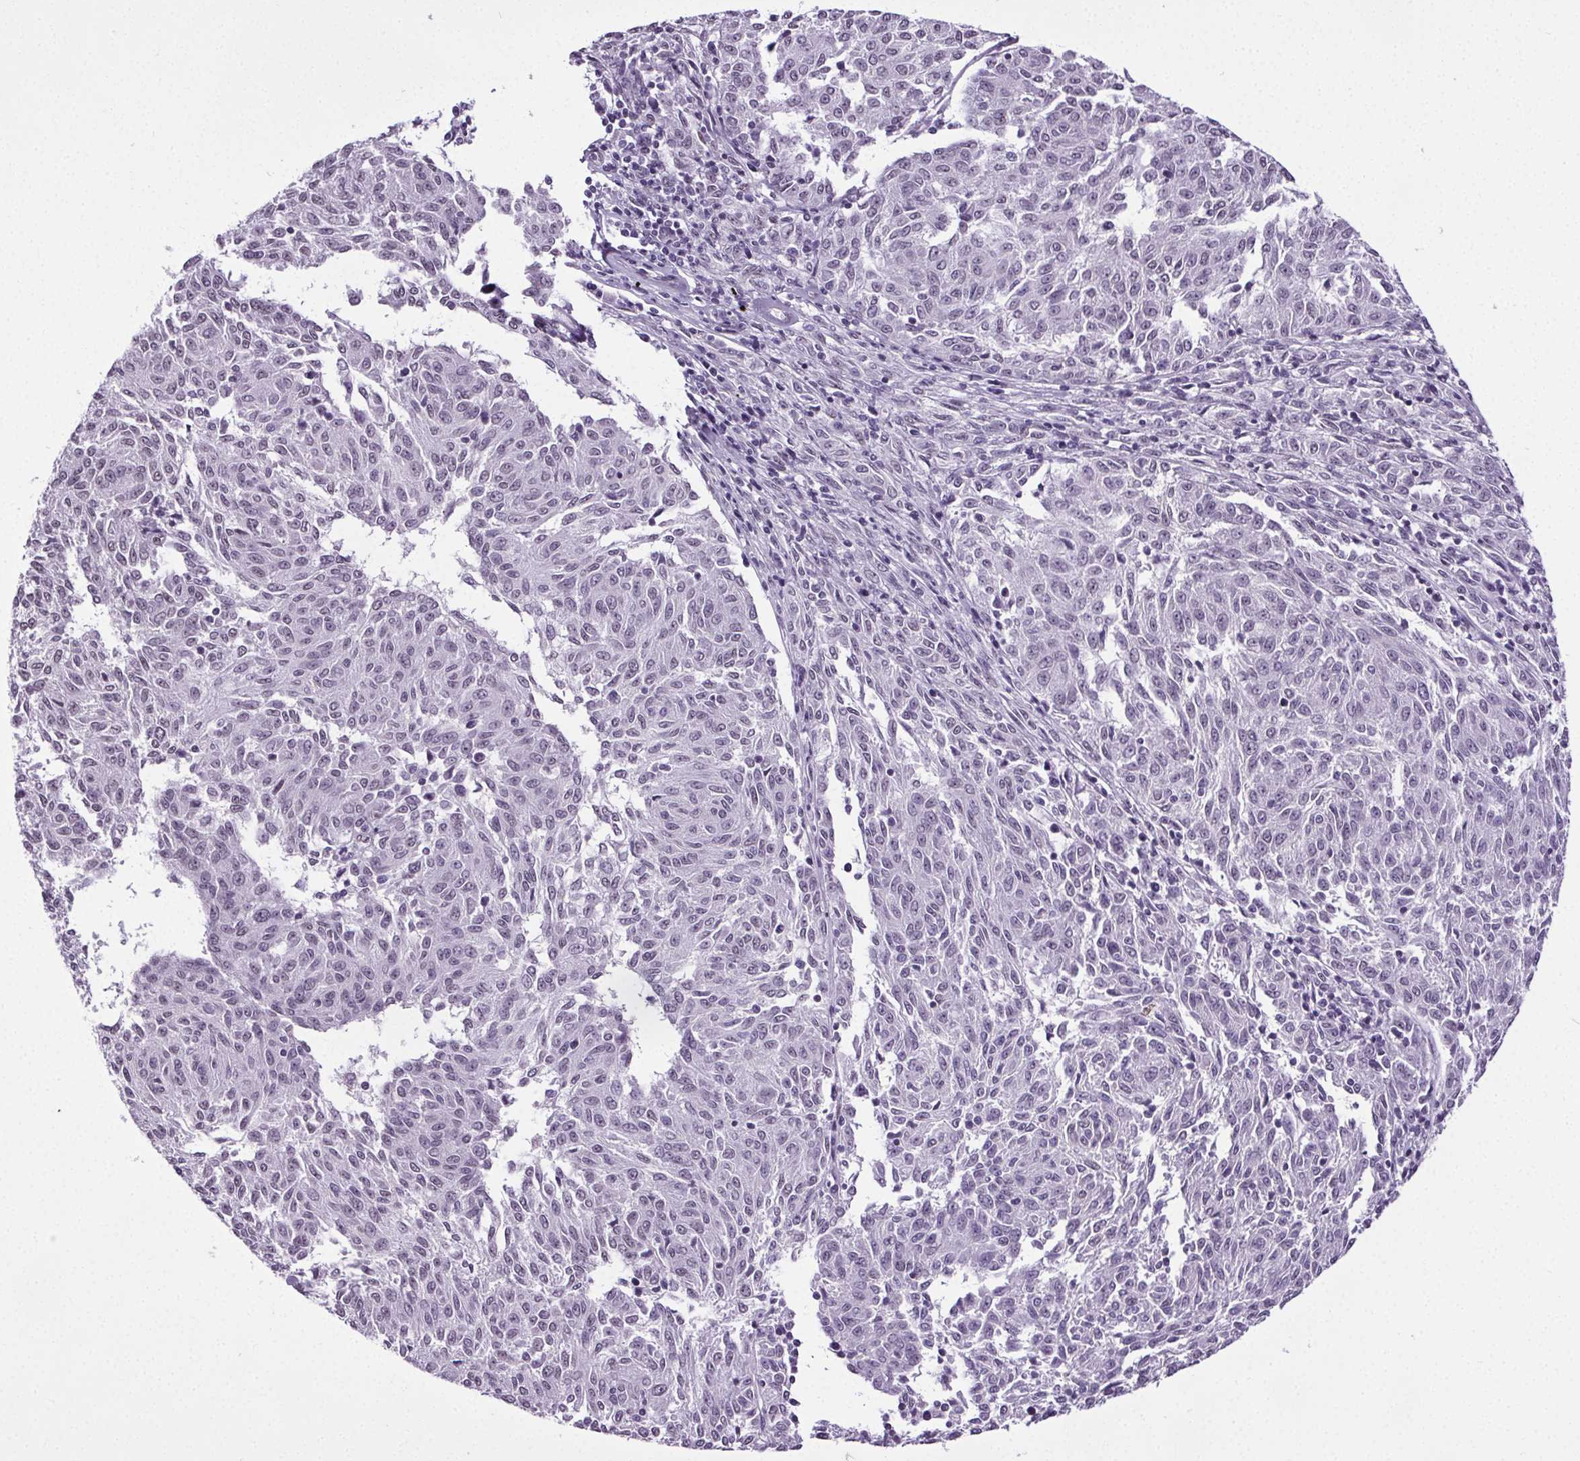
{"staining": {"intensity": "negative", "quantity": "none", "location": "none"}, "tissue": "melanoma", "cell_type": "Tumor cells", "image_type": "cancer", "snomed": [{"axis": "morphology", "description": "Malignant melanoma, NOS"}, {"axis": "topography", "description": "Skin"}], "caption": "Melanoma stained for a protein using immunohistochemistry shows no expression tumor cells.", "gene": "GP6", "patient": {"sex": "female", "age": 72}}